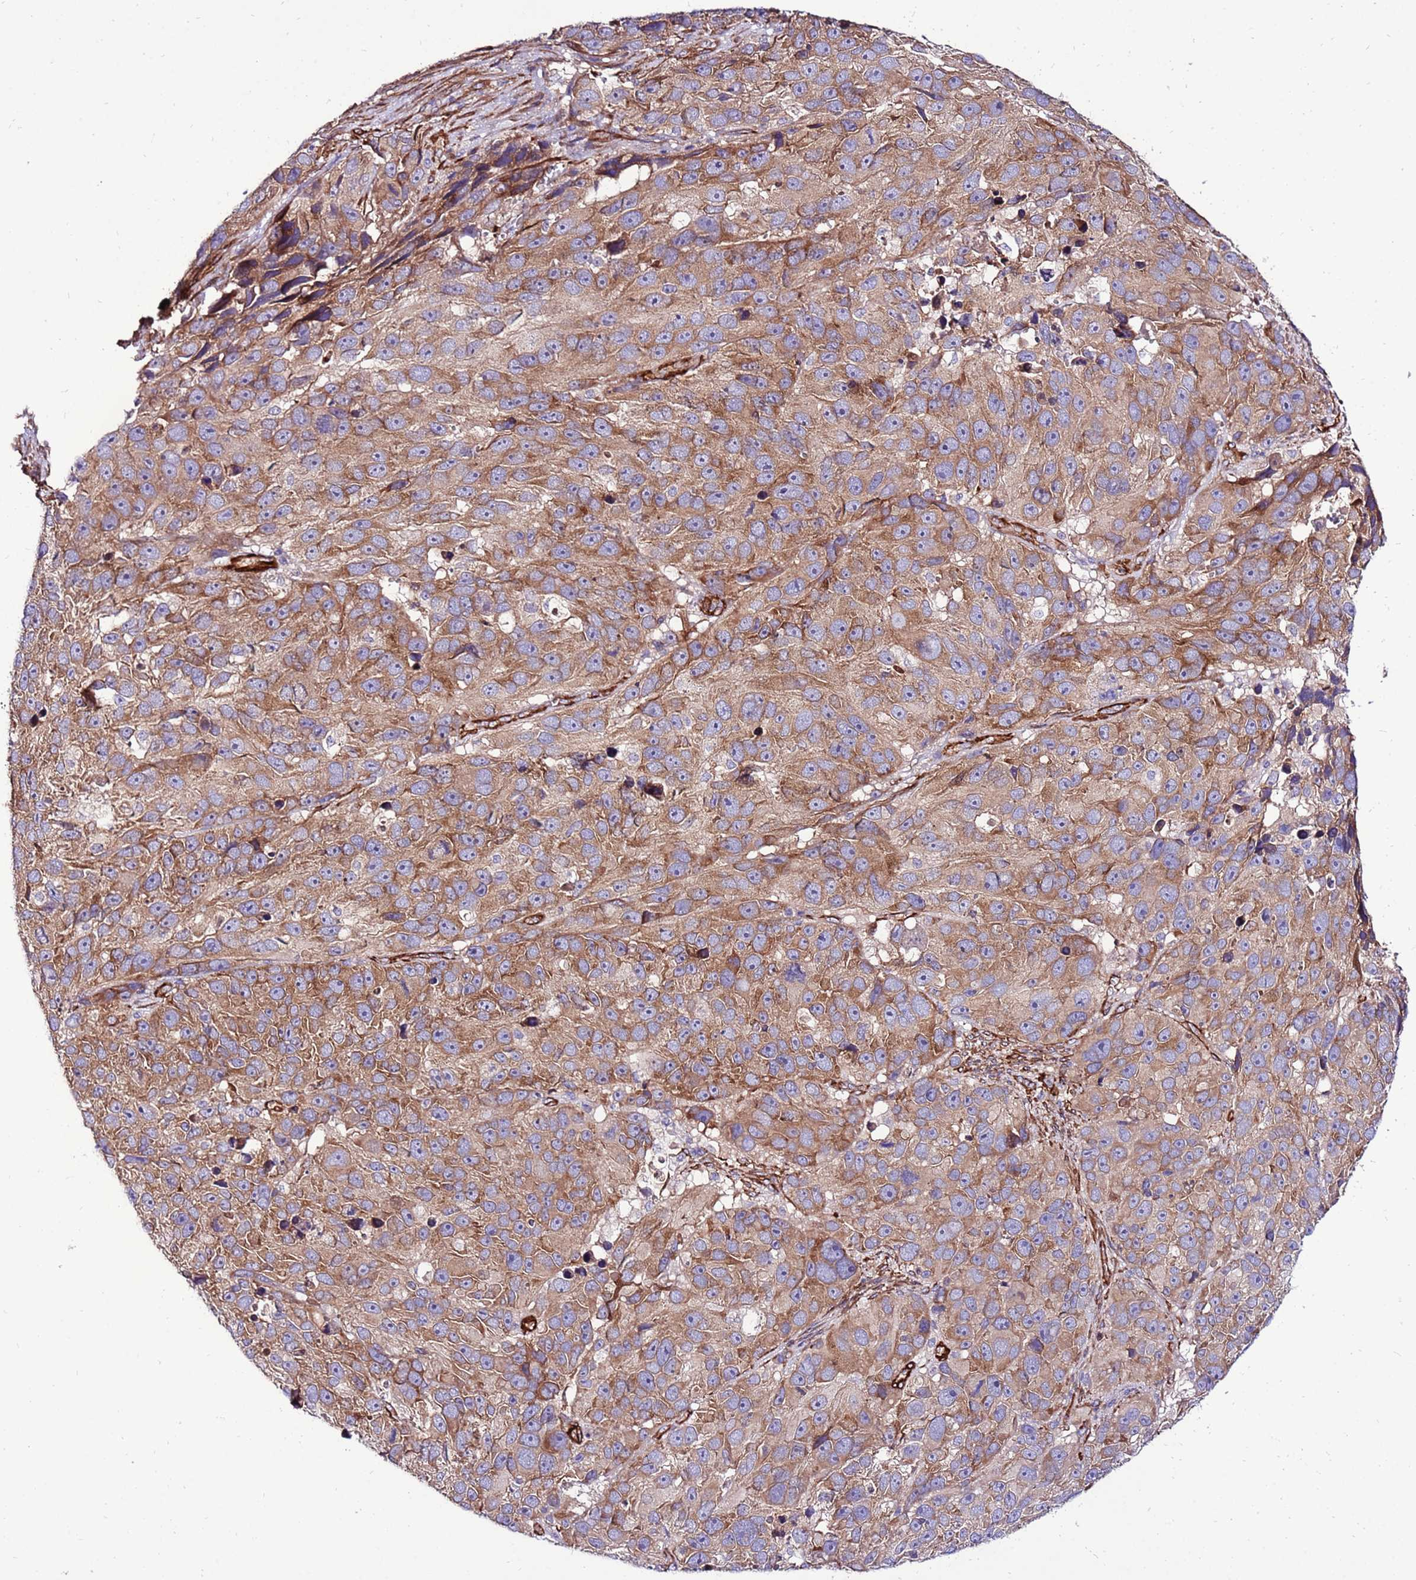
{"staining": {"intensity": "moderate", "quantity": ">75%", "location": "cytoplasmic/membranous"}, "tissue": "melanoma", "cell_type": "Tumor cells", "image_type": "cancer", "snomed": [{"axis": "morphology", "description": "Malignant melanoma, NOS"}, {"axis": "topography", "description": "Skin"}], "caption": "Immunohistochemical staining of human malignant melanoma shows moderate cytoplasmic/membranous protein expression in about >75% of tumor cells.", "gene": "EI24", "patient": {"sex": "male", "age": 84}}